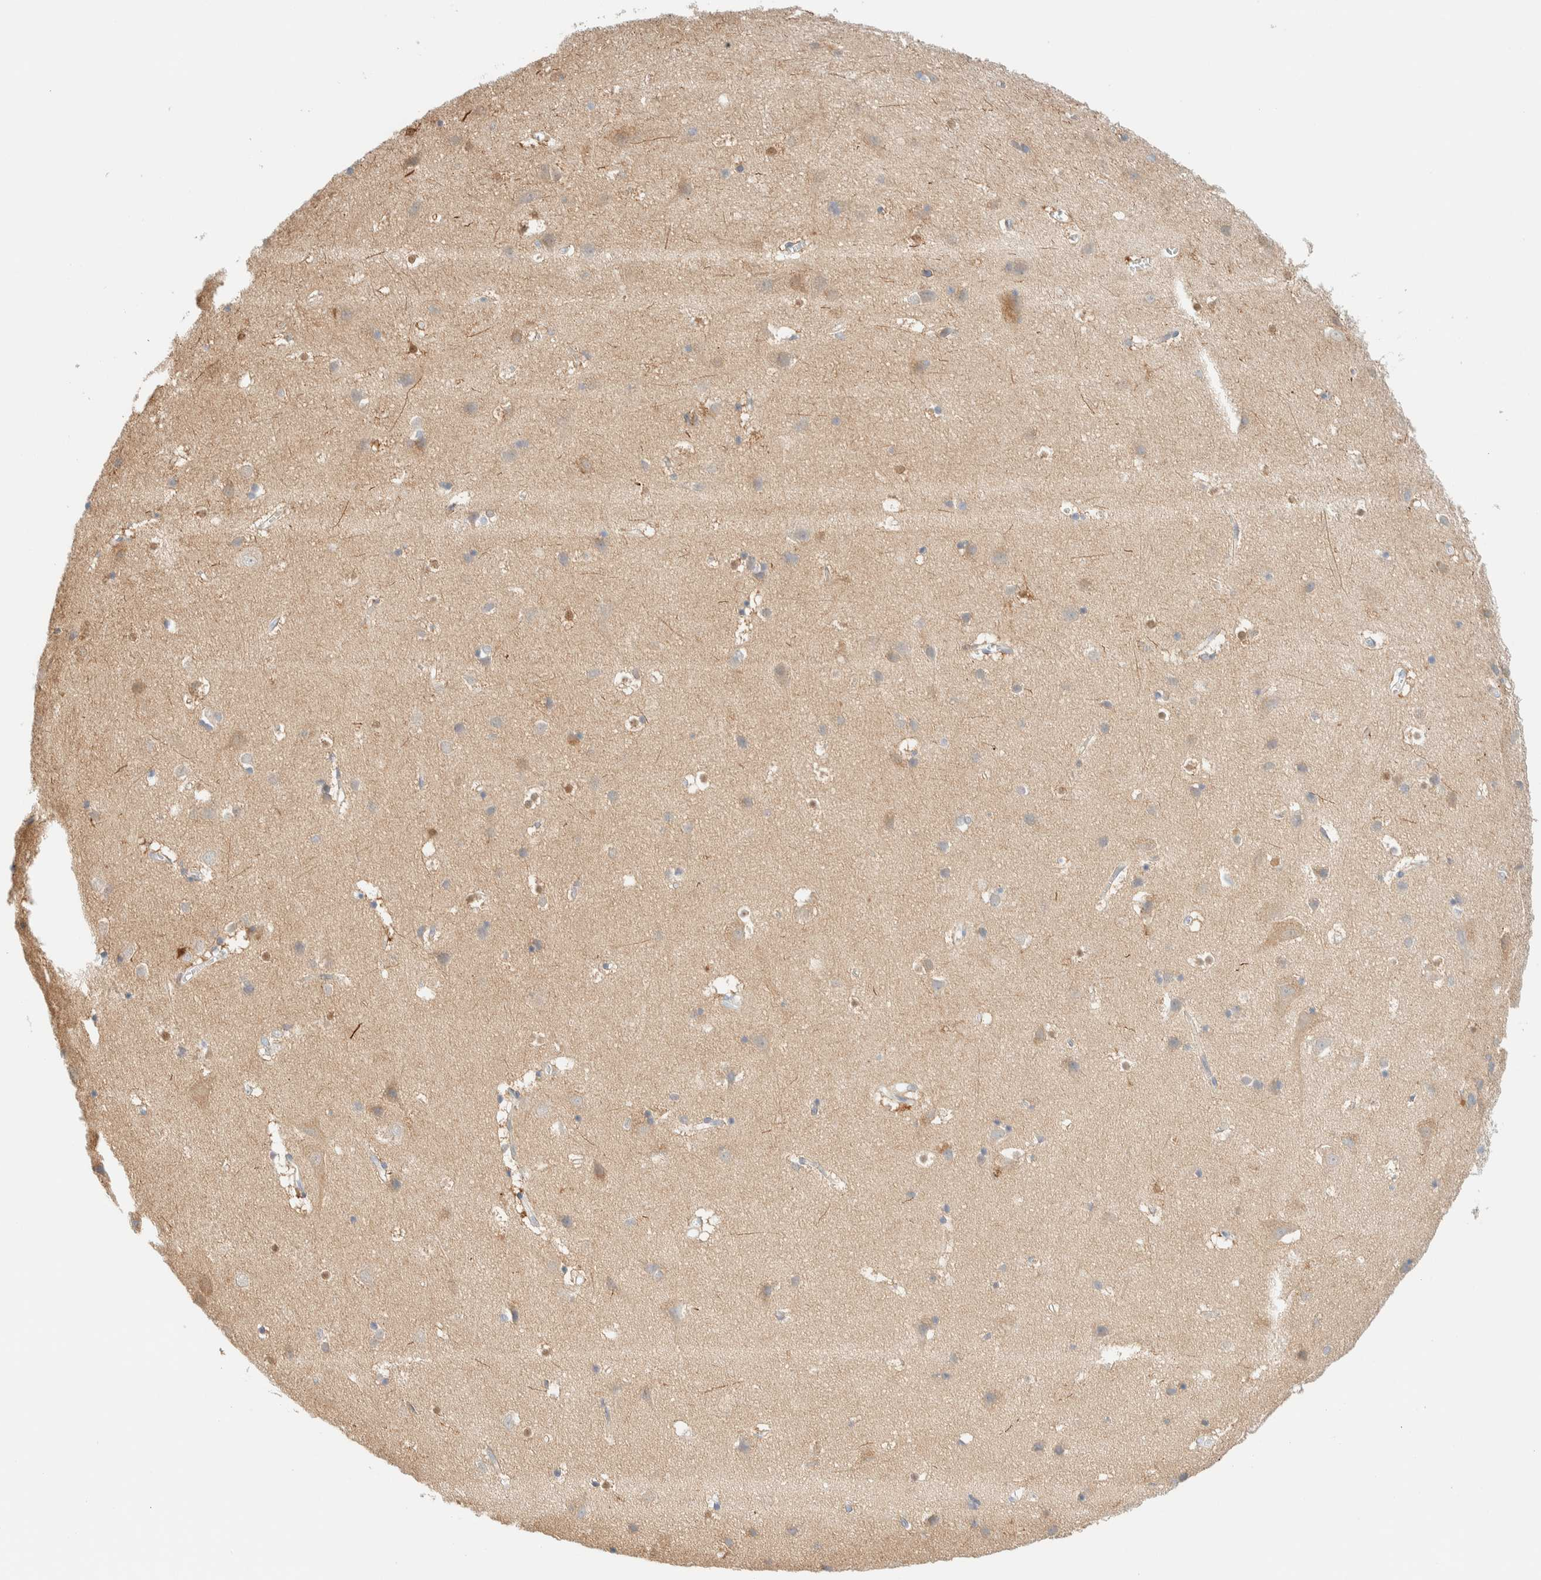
{"staining": {"intensity": "negative", "quantity": "none", "location": "none"}, "tissue": "cerebral cortex", "cell_type": "Endothelial cells", "image_type": "normal", "snomed": [{"axis": "morphology", "description": "Normal tissue, NOS"}, {"axis": "topography", "description": "Cerebral cortex"}], "caption": "Cerebral cortex stained for a protein using immunohistochemistry (IHC) reveals no expression endothelial cells.", "gene": "AFMID", "patient": {"sex": "male", "age": 54}}